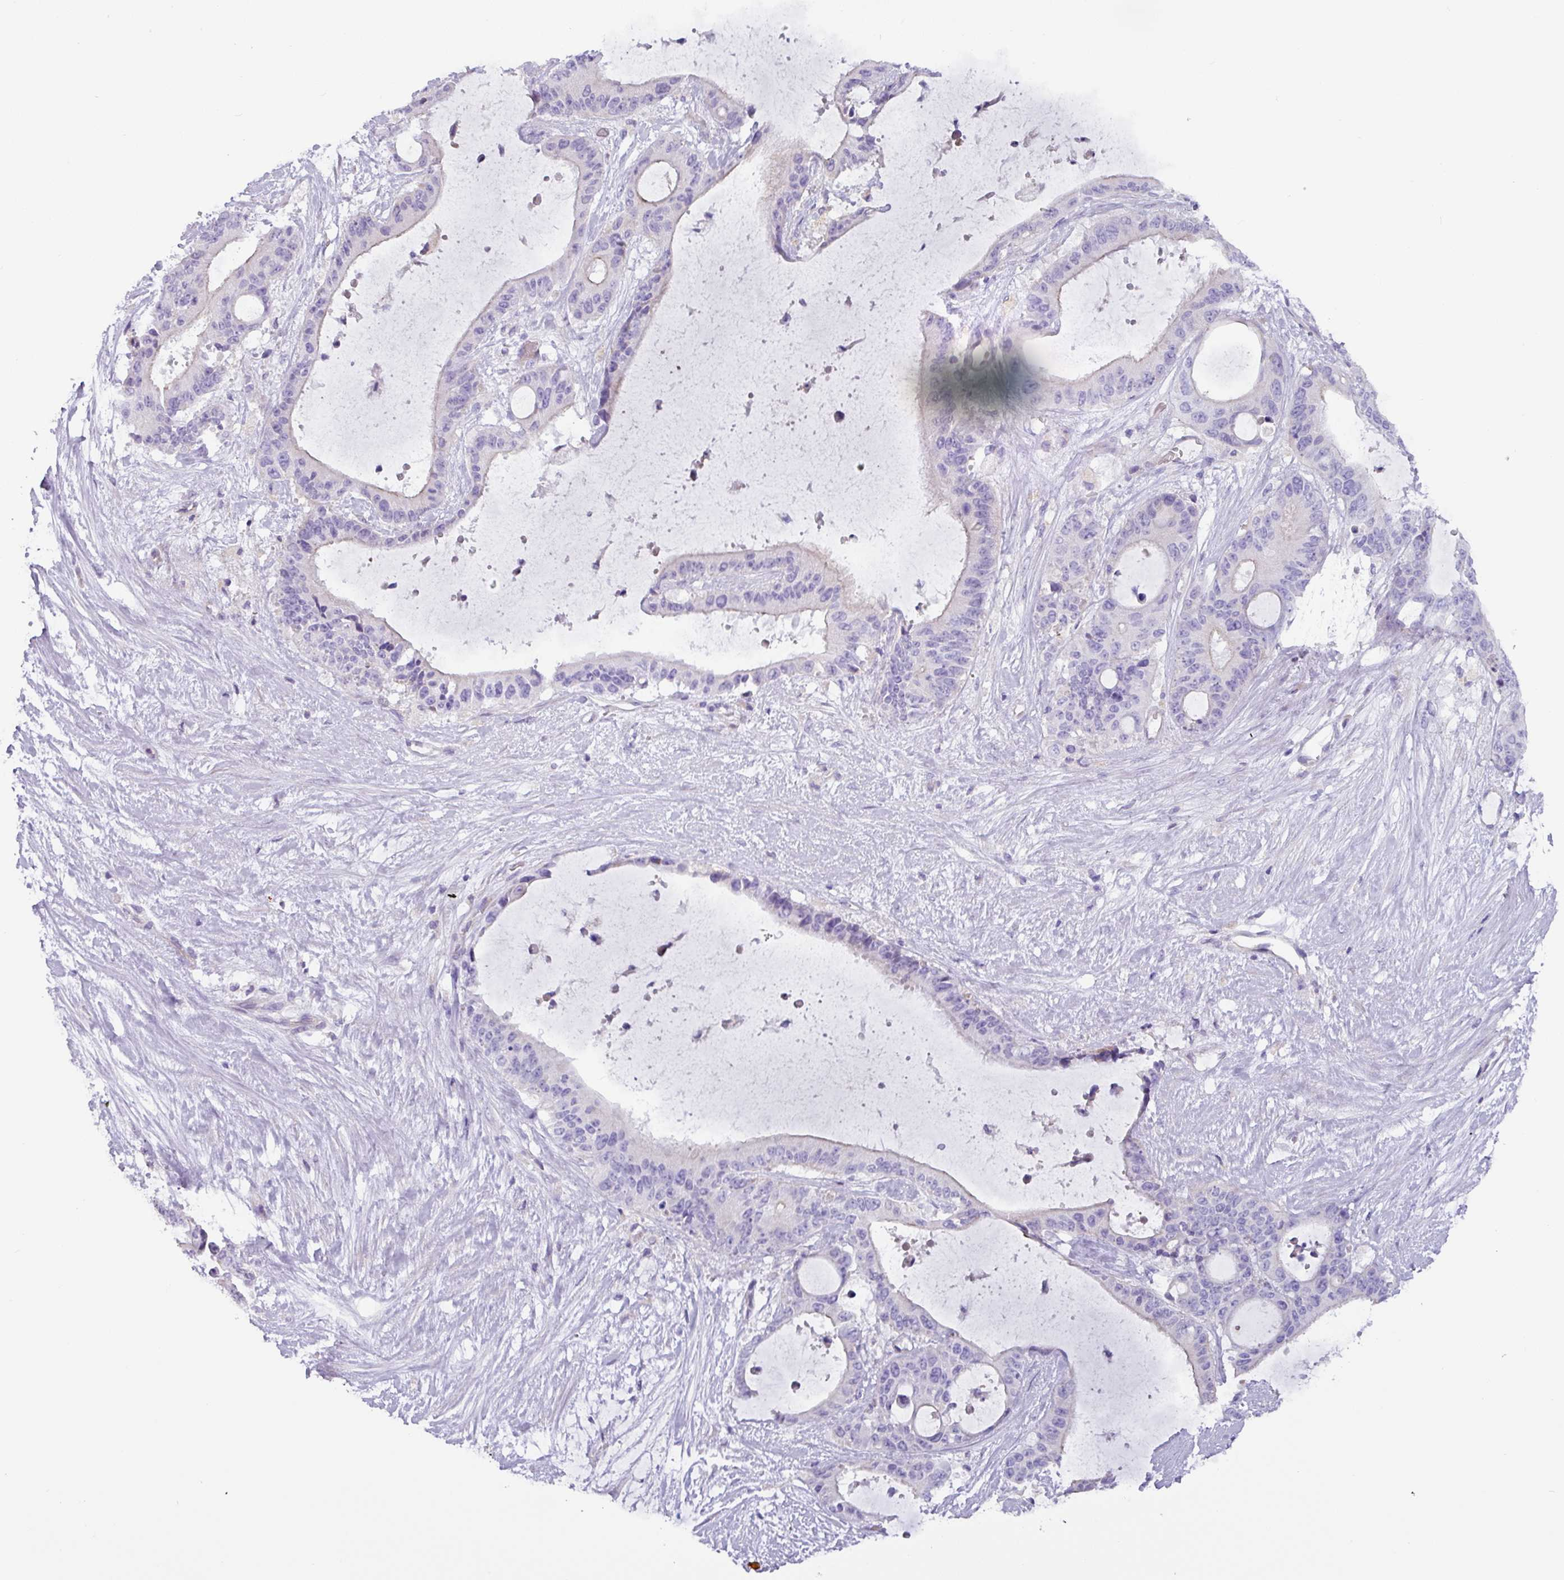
{"staining": {"intensity": "negative", "quantity": "none", "location": "none"}, "tissue": "liver cancer", "cell_type": "Tumor cells", "image_type": "cancer", "snomed": [{"axis": "morphology", "description": "Normal tissue, NOS"}, {"axis": "morphology", "description": "Cholangiocarcinoma"}, {"axis": "topography", "description": "Liver"}, {"axis": "topography", "description": "Peripheral nerve tissue"}], "caption": "Protein analysis of liver cholangiocarcinoma displays no significant staining in tumor cells. (Stains: DAB IHC with hematoxylin counter stain, Microscopy: brightfield microscopy at high magnification).", "gene": "RGS16", "patient": {"sex": "female", "age": 73}}